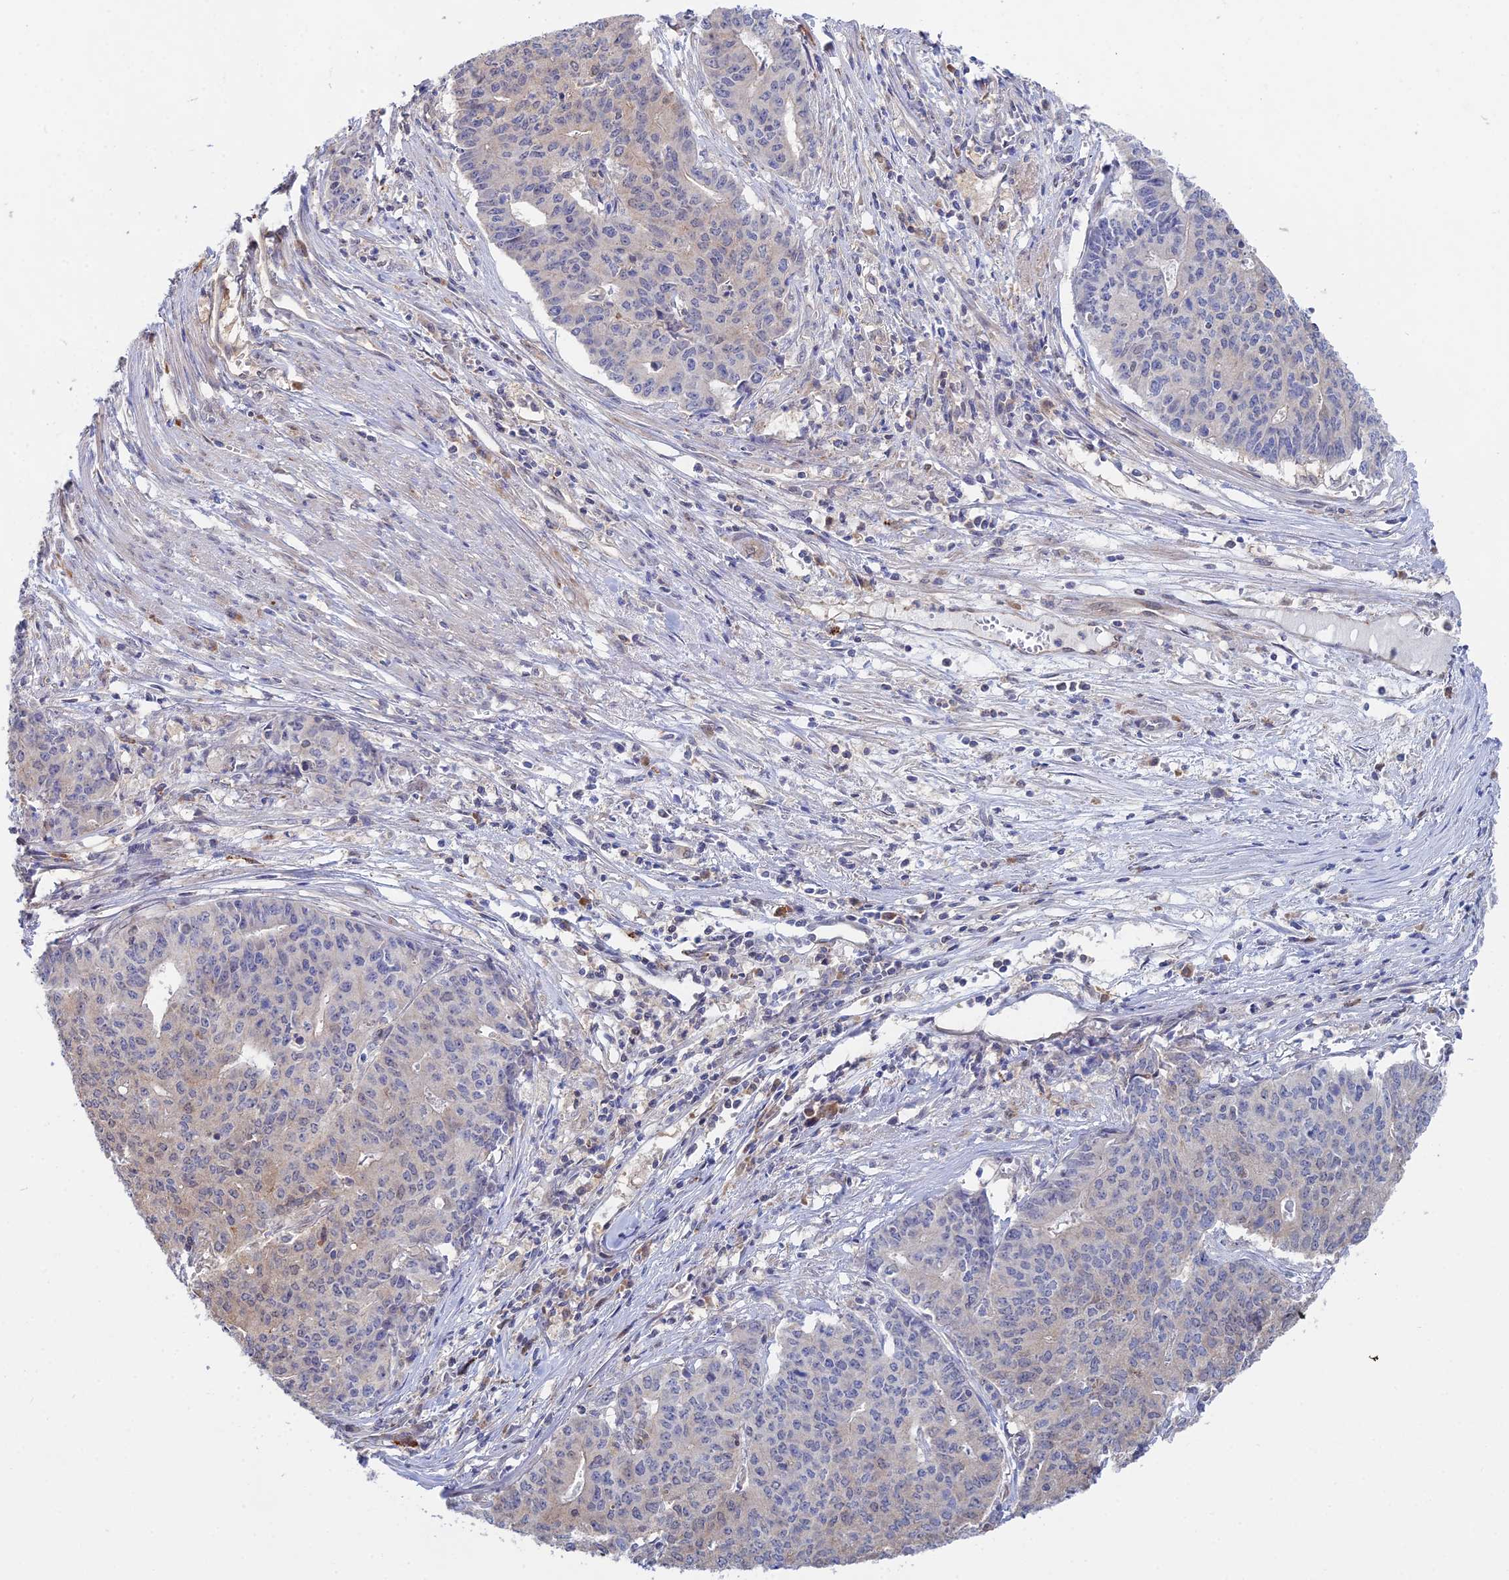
{"staining": {"intensity": "negative", "quantity": "none", "location": "none"}, "tissue": "endometrial cancer", "cell_type": "Tumor cells", "image_type": "cancer", "snomed": [{"axis": "morphology", "description": "Adenocarcinoma, NOS"}, {"axis": "topography", "description": "Endometrium"}], "caption": "The image reveals no significant expression in tumor cells of adenocarcinoma (endometrial). (DAB IHC with hematoxylin counter stain).", "gene": "DNAH14", "patient": {"sex": "female", "age": 59}}